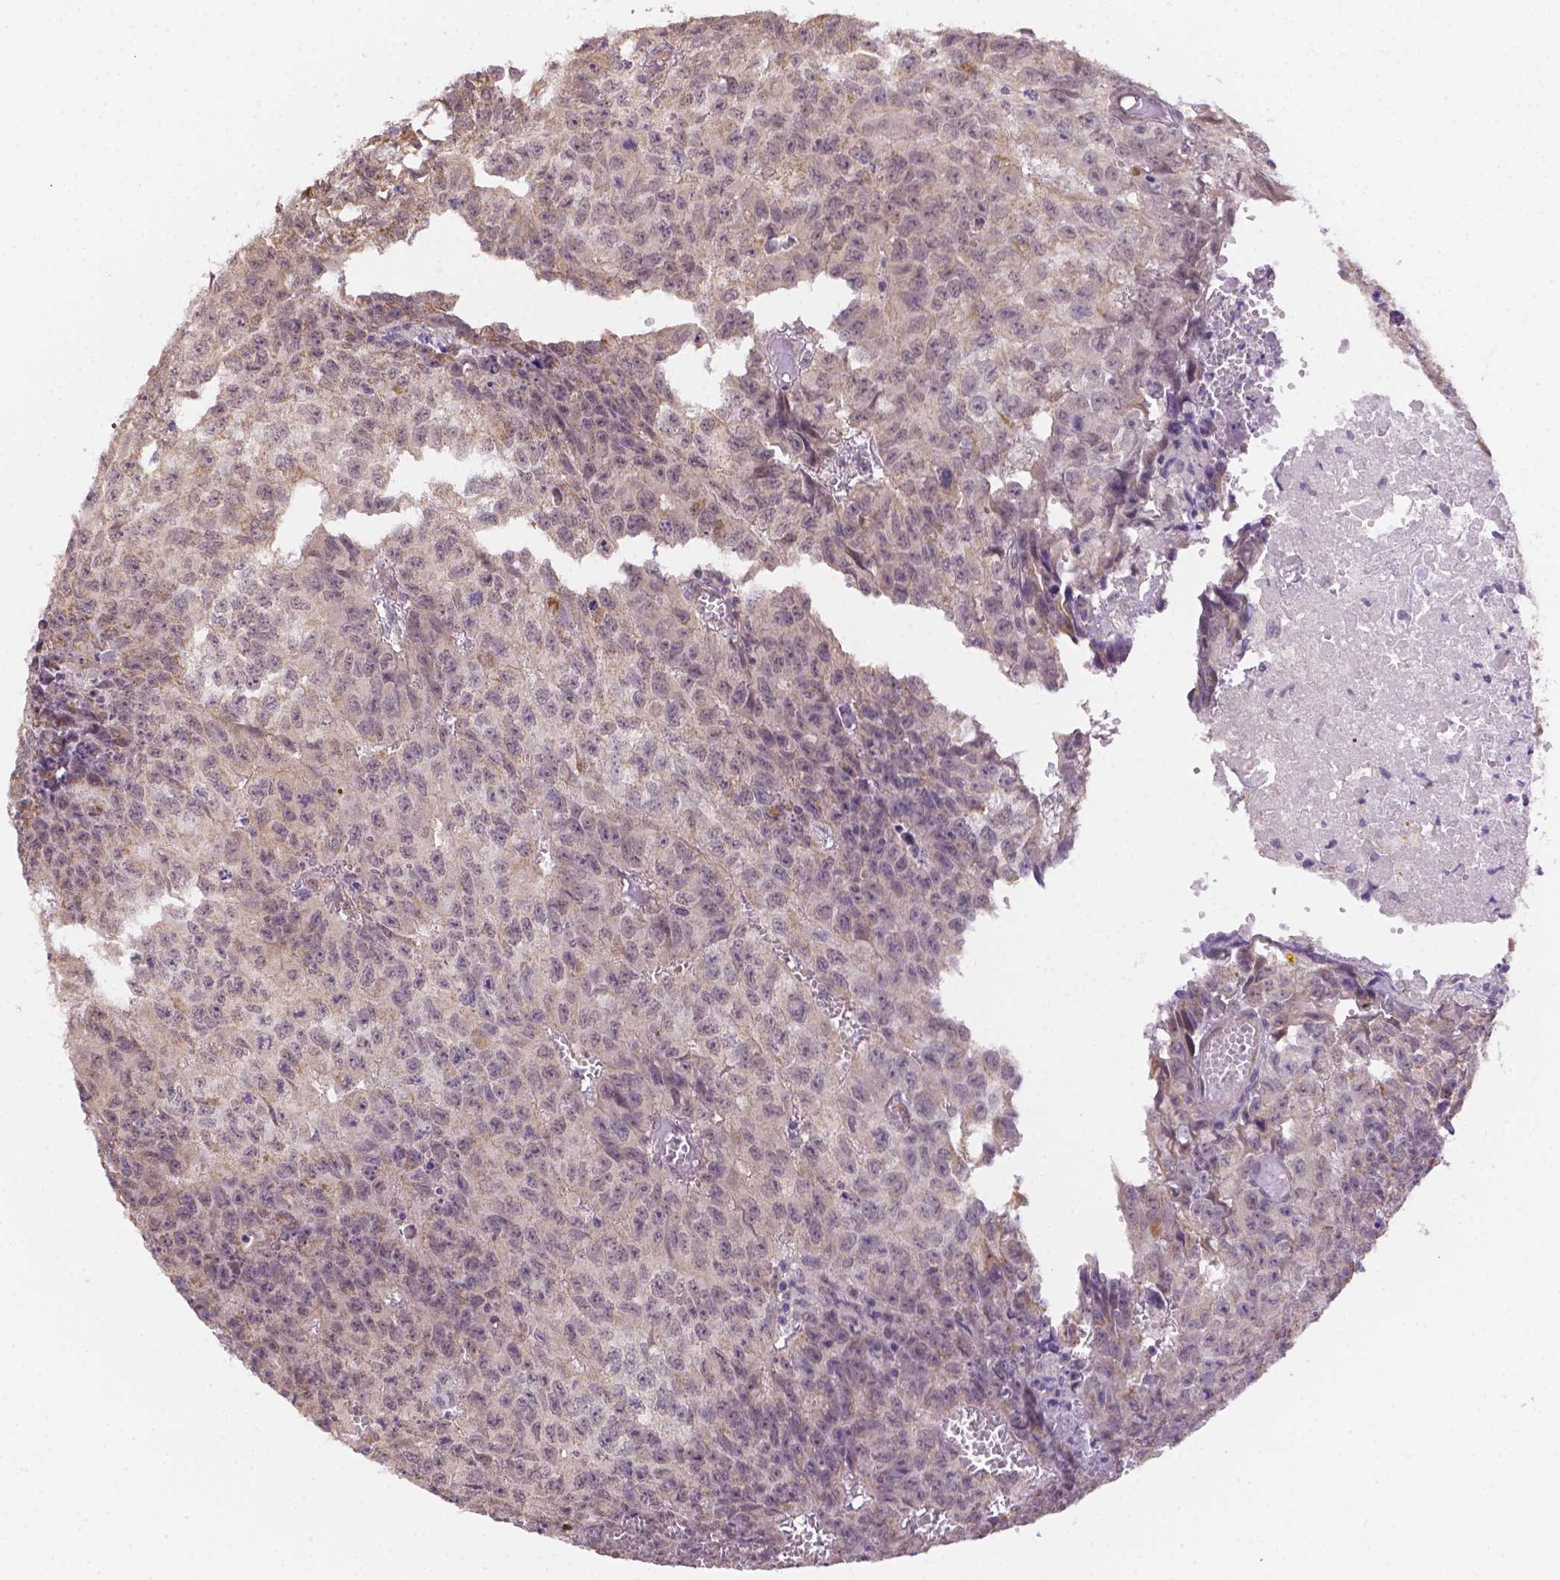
{"staining": {"intensity": "moderate", "quantity": "<25%", "location": "cytoplasmic/membranous"}, "tissue": "testis cancer", "cell_type": "Tumor cells", "image_type": "cancer", "snomed": [{"axis": "morphology", "description": "Carcinoma, Embryonal, NOS"}, {"axis": "morphology", "description": "Teratoma, malignant, NOS"}, {"axis": "topography", "description": "Testis"}], "caption": "High-power microscopy captured an immunohistochemistry (IHC) image of malignant teratoma (testis), revealing moderate cytoplasmic/membranous positivity in approximately <25% of tumor cells.", "gene": "NXPE2", "patient": {"sex": "male", "age": 24}}